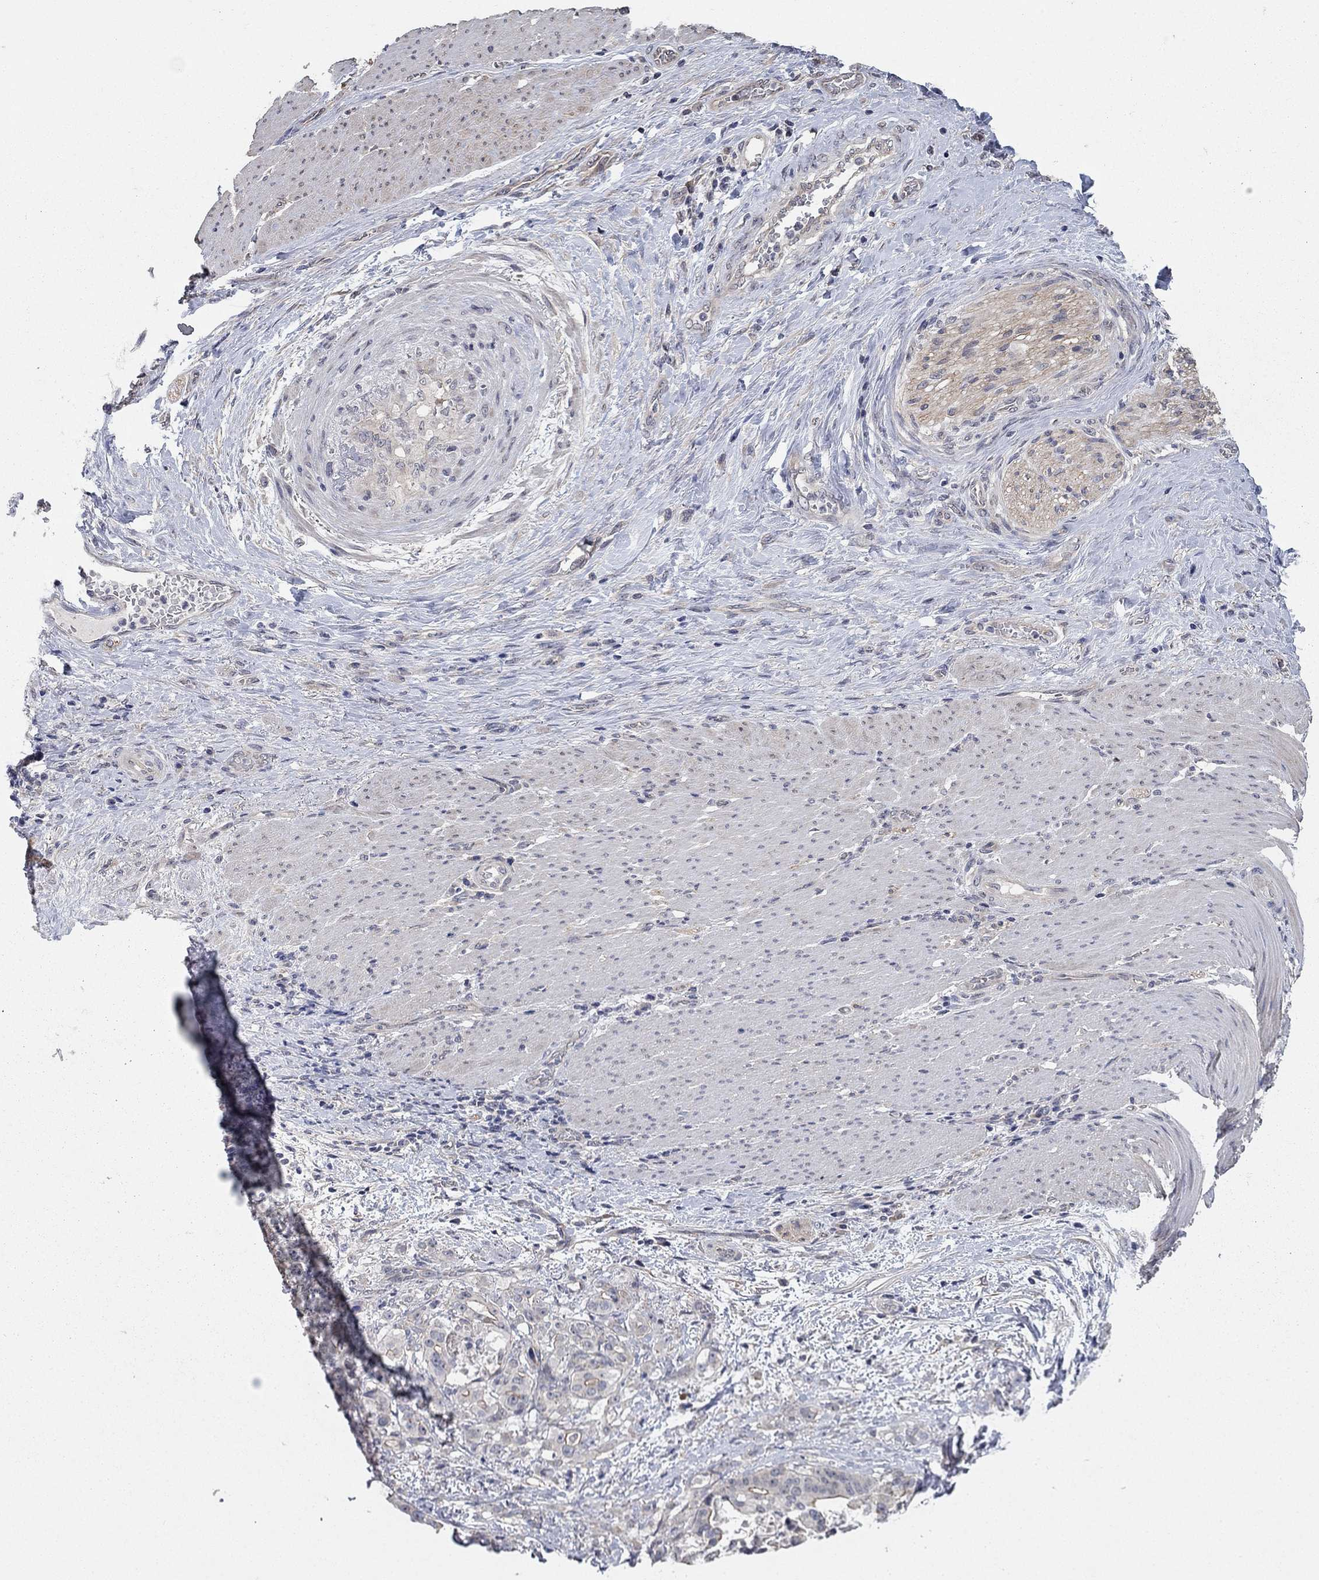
{"staining": {"intensity": "negative", "quantity": "none", "location": "none"}, "tissue": "stomach cancer", "cell_type": "Tumor cells", "image_type": "cancer", "snomed": [{"axis": "morphology", "description": "Adenocarcinoma, NOS"}, {"axis": "topography", "description": "Stomach"}], "caption": "This is an immunohistochemistry photomicrograph of adenocarcinoma (stomach). There is no staining in tumor cells.", "gene": "WASF3", "patient": {"sex": "male", "age": 48}}